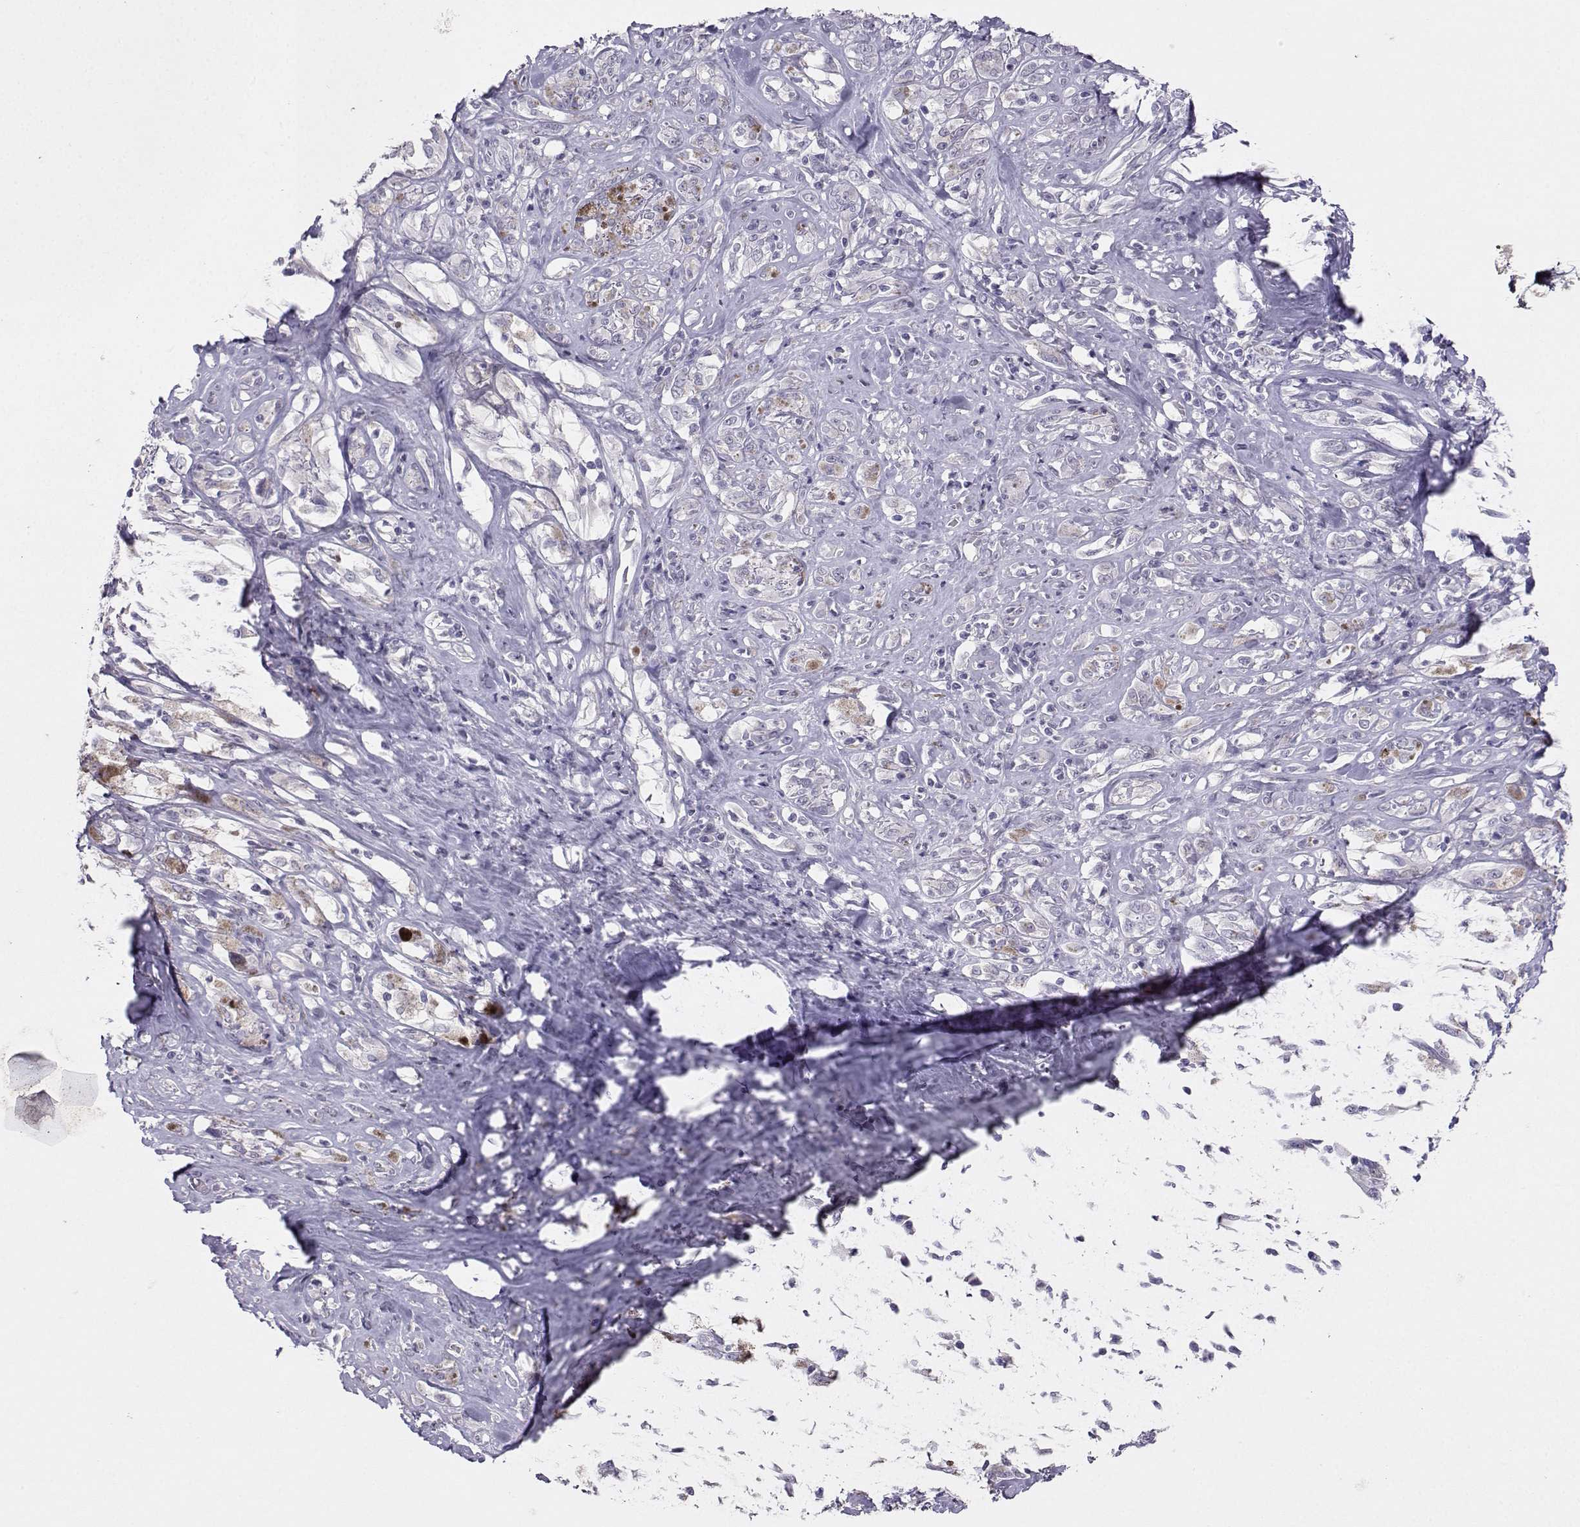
{"staining": {"intensity": "negative", "quantity": "none", "location": "none"}, "tissue": "melanoma", "cell_type": "Tumor cells", "image_type": "cancer", "snomed": [{"axis": "morphology", "description": "Malignant melanoma, NOS"}, {"axis": "topography", "description": "Skin"}], "caption": "IHC photomicrograph of human melanoma stained for a protein (brown), which shows no expression in tumor cells. The staining was performed using DAB (3,3'-diaminobenzidine) to visualize the protein expression in brown, while the nuclei were stained in blue with hematoxylin (Magnification: 20x).", "gene": "CARTPT", "patient": {"sex": "female", "age": 91}}